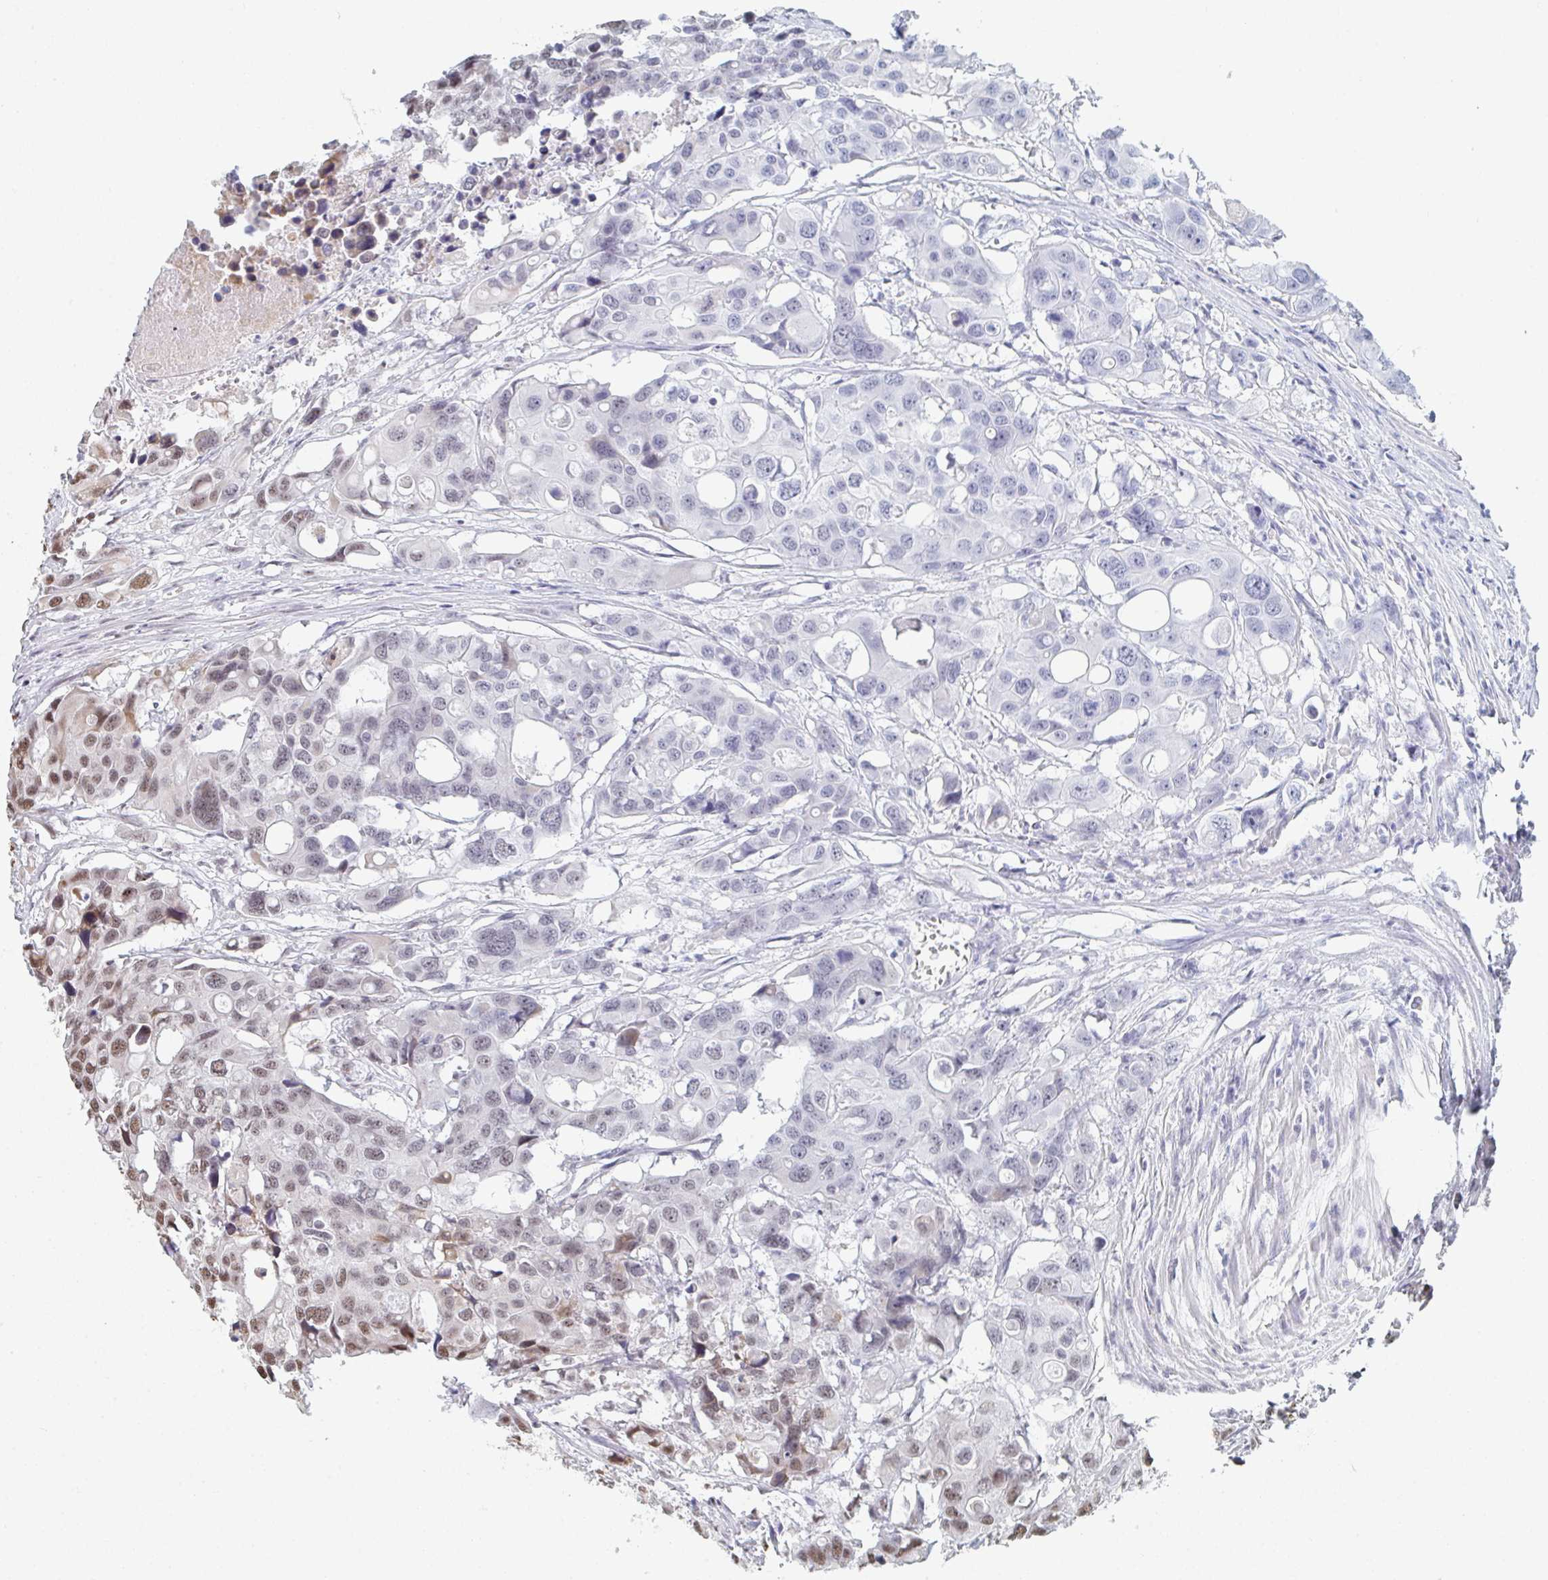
{"staining": {"intensity": "weak", "quantity": "<25%", "location": "nuclear"}, "tissue": "colorectal cancer", "cell_type": "Tumor cells", "image_type": "cancer", "snomed": [{"axis": "morphology", "description": "Adenocarcinoma, NOS"}, {"axis": "topography", "description": "Colon"}], "caption": "Histopathology image shows no protein expression in tumor cells of colorectal adenocarcinoma tissue.", "gene": "MBNL1", "patient": {"sex": "male", "age": 77}}